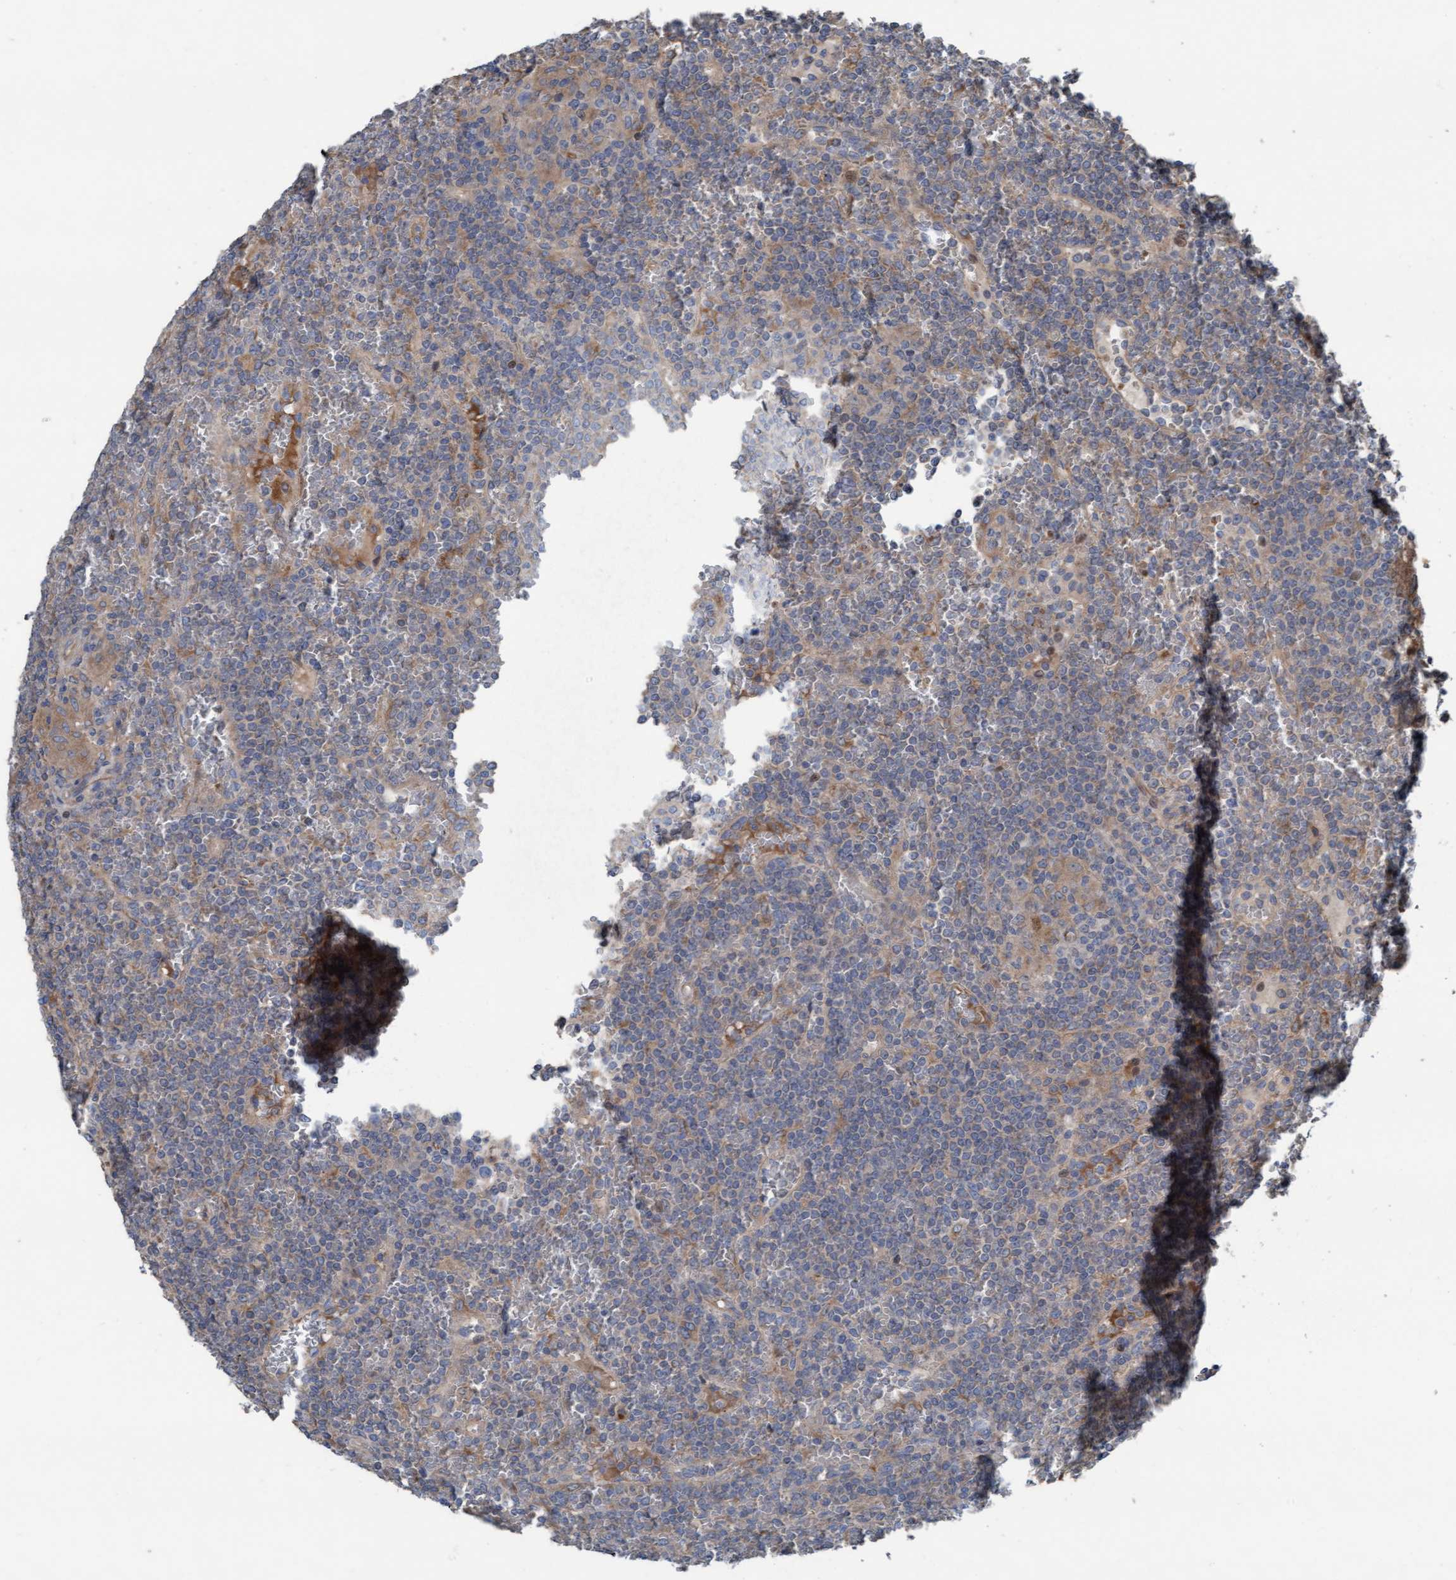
{"staining": {"intensity": "weak", "quantity": "<25%", "location": "cytoplasmic/membranous"}, "tissue": "lymphoma", "cell_type": "Tumor cells", "image_type": "cancer", "snomed": [{"axis": "morphology", "description": "Malignant lymphoma, non-Hodgkin's type, Low grade"}, {"axis": "topography", "description": "Spleen"}], "caption": "Image shows no significant protein staining in tumor cells of low-grade malignant lymphoma, non-Hodgkin's type. (Immunohistochemistry (ihc), brightfield microscopy, high magnification).", "gene": "KLHL26", "patient": {"sex": "female", "age": 19}}